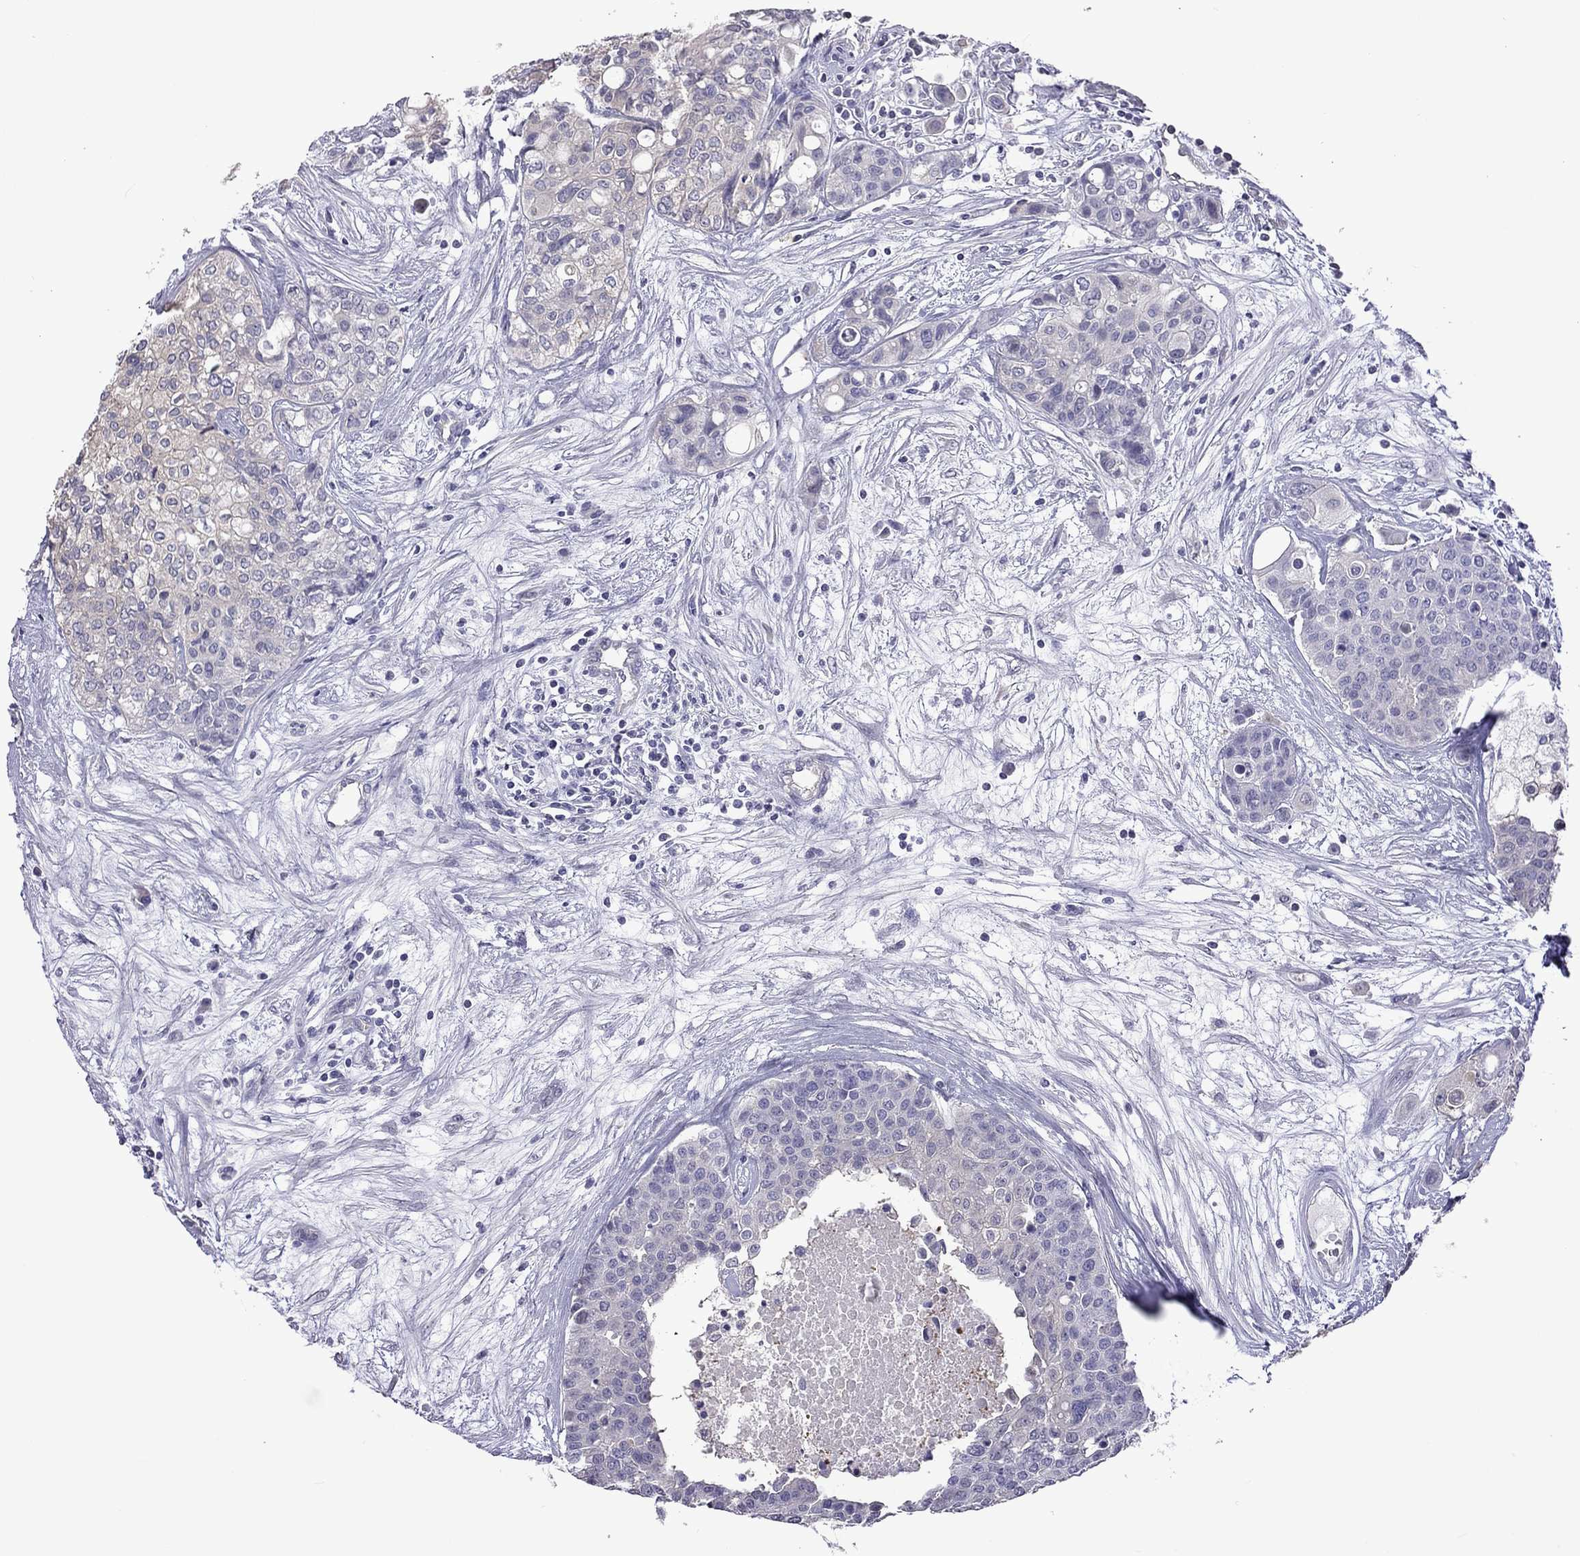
{"staining": {"intensity": "negative", "quantity": "none", "location": "none"}, "tissue": "carcinoid", "cell_type": "Tumor cells", "image_type": "cancer", "snomed": [{"axis": "morphology", "description": "Carcinoid, malignant, NOS"}, {"axis": "topography", "description": "Colon"}], "caption": "The photomicrograph shows no significant positivity in tumor cells of malignant carcinoid.", "gene": "FEZ1", "patient": {"sex": "male", "age": 81}}